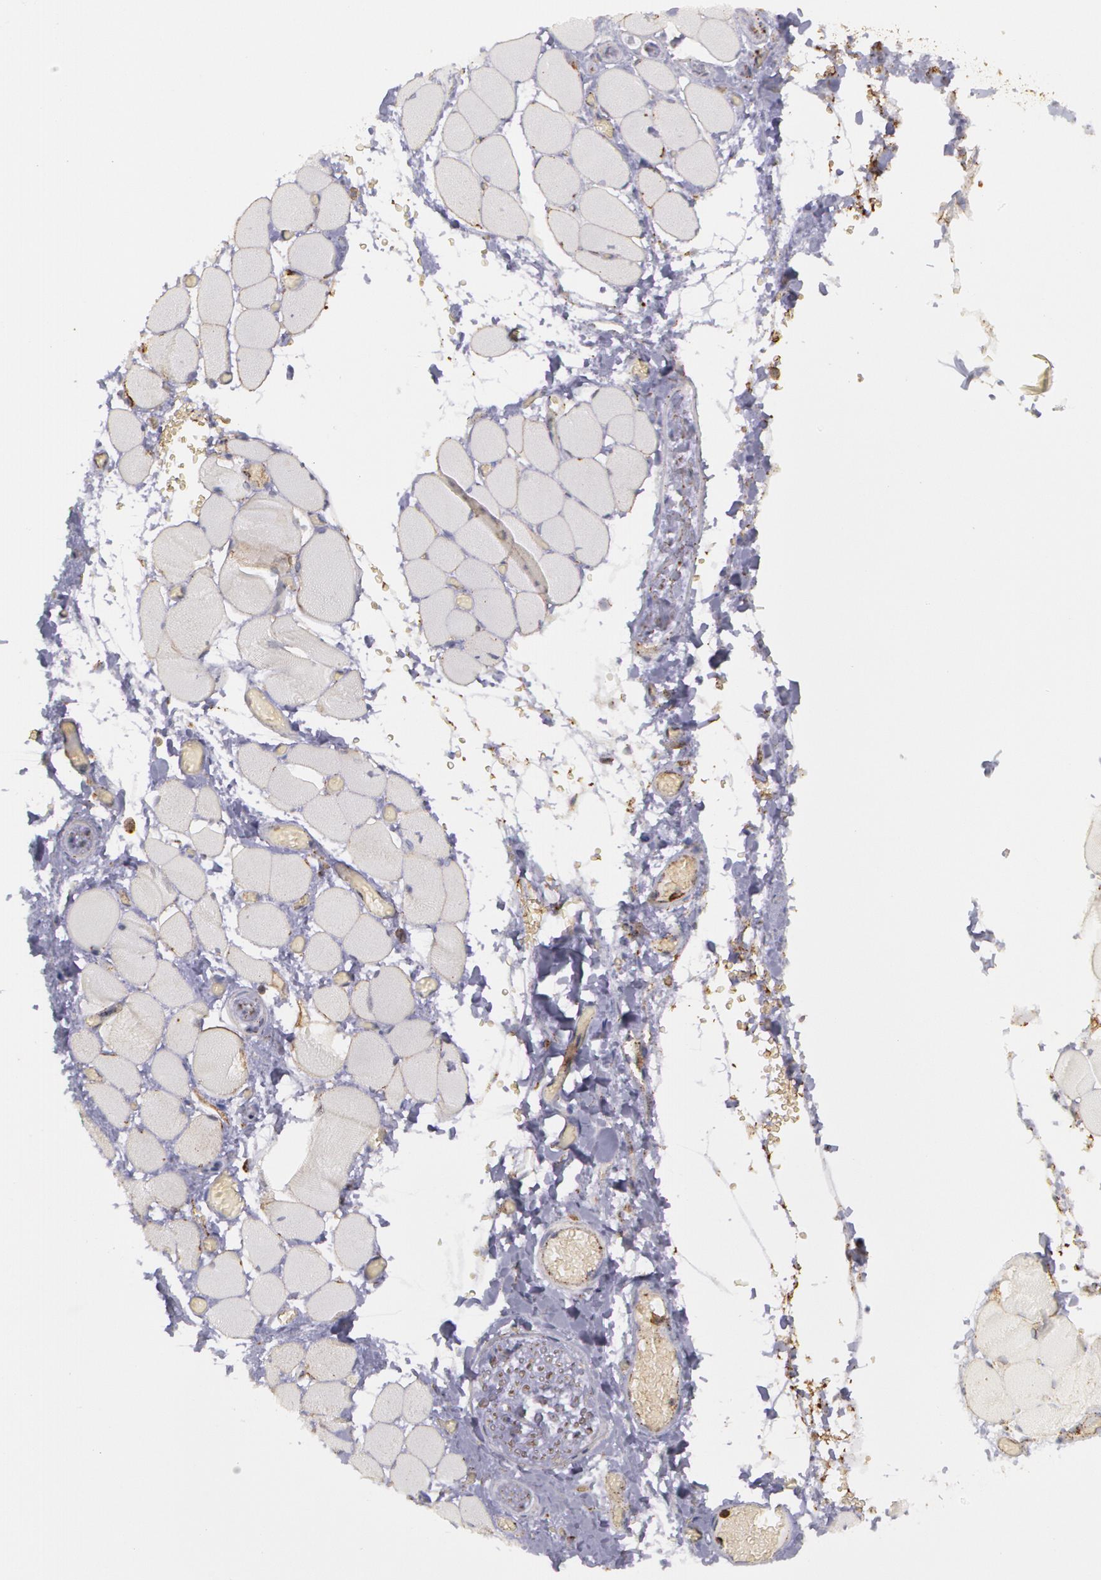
{"staining": {"intensity": "negative", "quantity": "none", "location": "none"}, "tissue": "skeletal muscle", "cell_type": "Myocytes", "image_type": "normal", "snomed": [{"axis": "morphology", "description": "Normal tissue, NOS"}, {"axis": "topography", "description": "Skeletal muscle"}, {"axis": "topography", "description": "Soft tissue"}], "caption": "Immunohistochemical staining of normal skeletal muscle displays no significant staining in myocytes.", "gene": "FLOT2", "patient": {"sex": "female", "age": 58}}